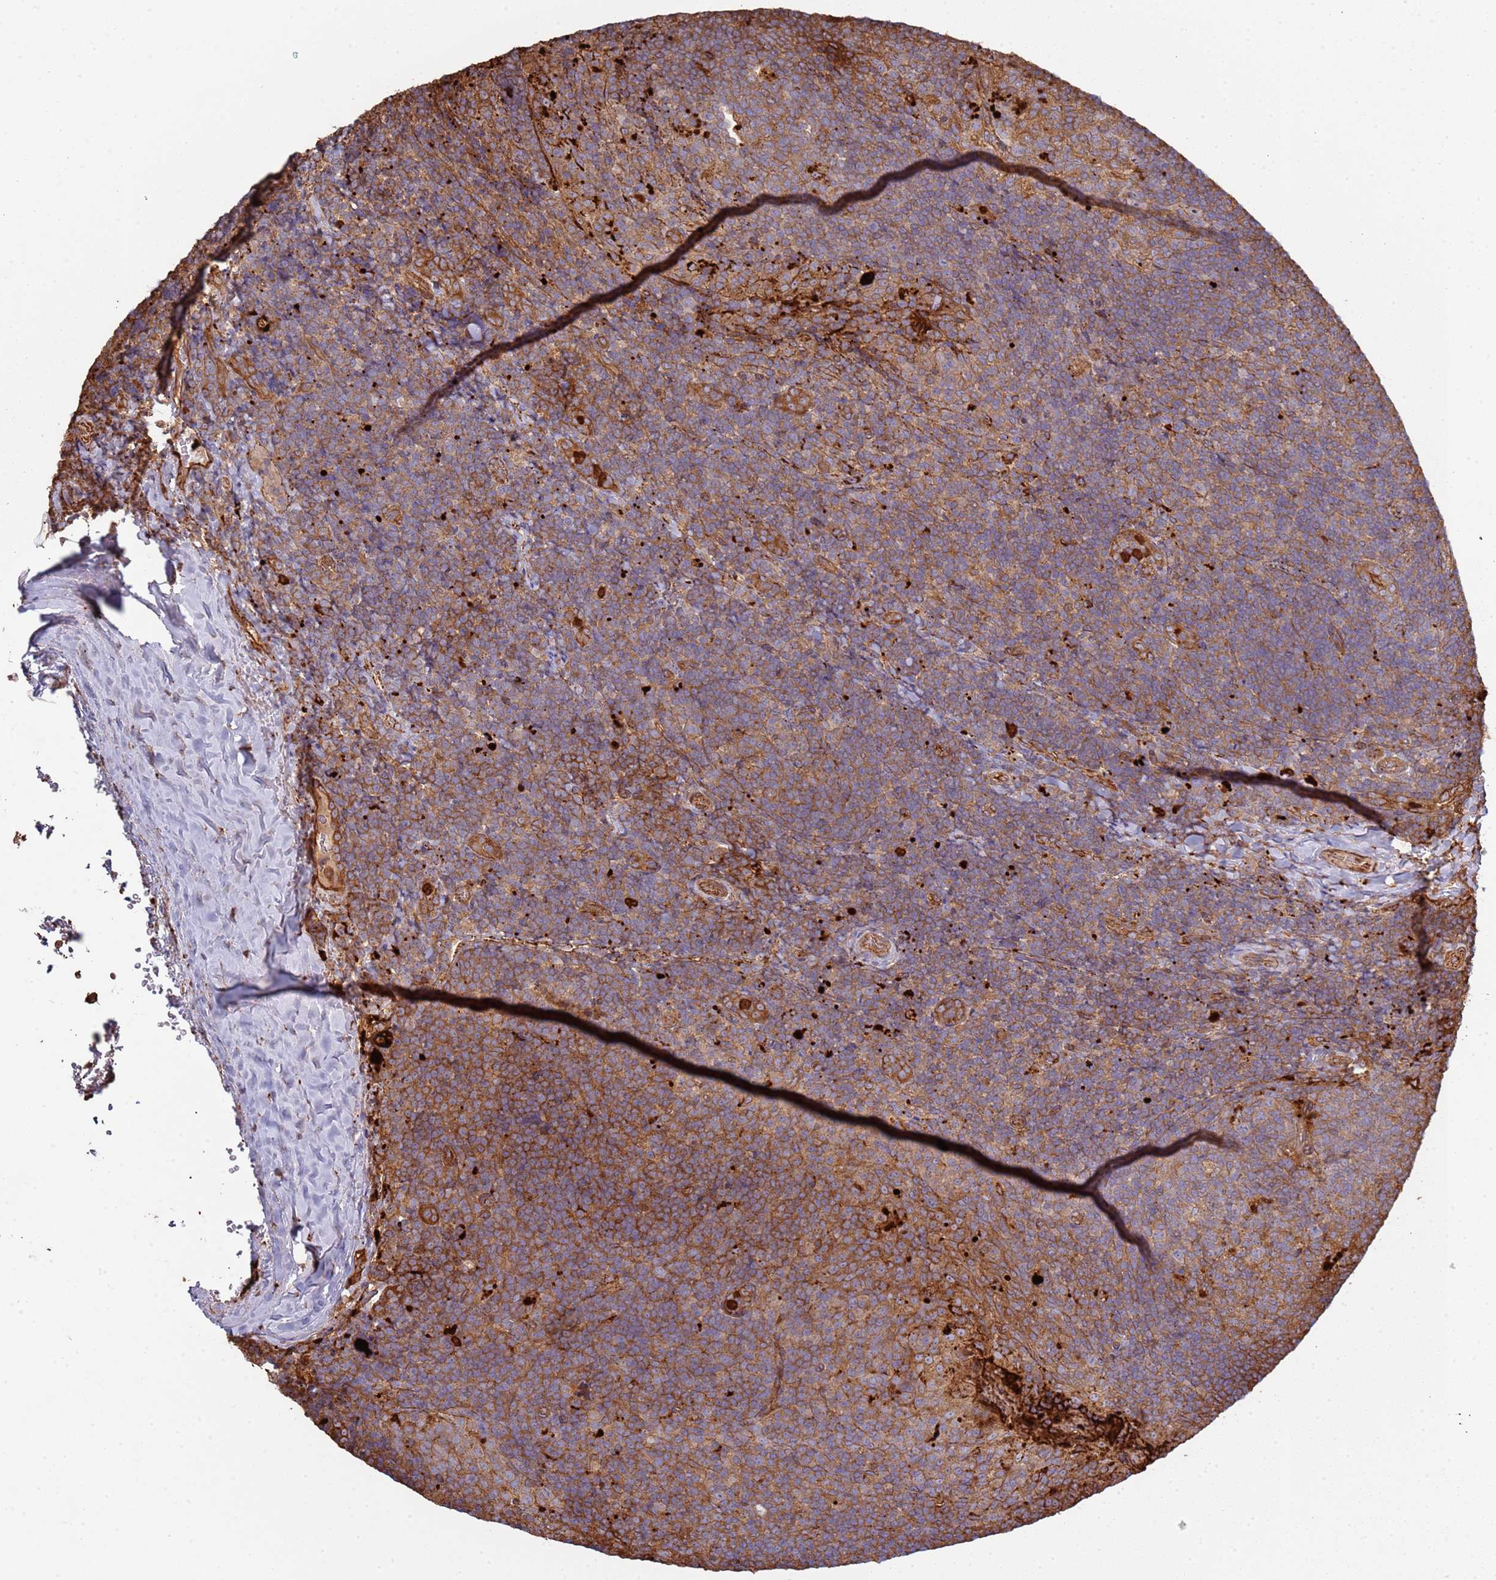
{"staining": {"intensity": "moderate", "quantity": "25%-75%", "location": "cytoplasmic/membranous"}, "tissue": "tonsil", "cell_type": "Germinal center cells", "image_type": "normal", "snomed": [{"axis": "morphology", "description": "Normal tissue, NOS"}, {"axis": "topography", "description": "Tonsil"}], "caption": "A histopathology image of tonsil stained for a protein reveals moderate cytoplasmic/membranous brown staining in germinal center cells. (IHC, brightfield microscopy, high magnification).", "gene": "NDUFAF4", "patient": {"sex": "male", "age": 17}}